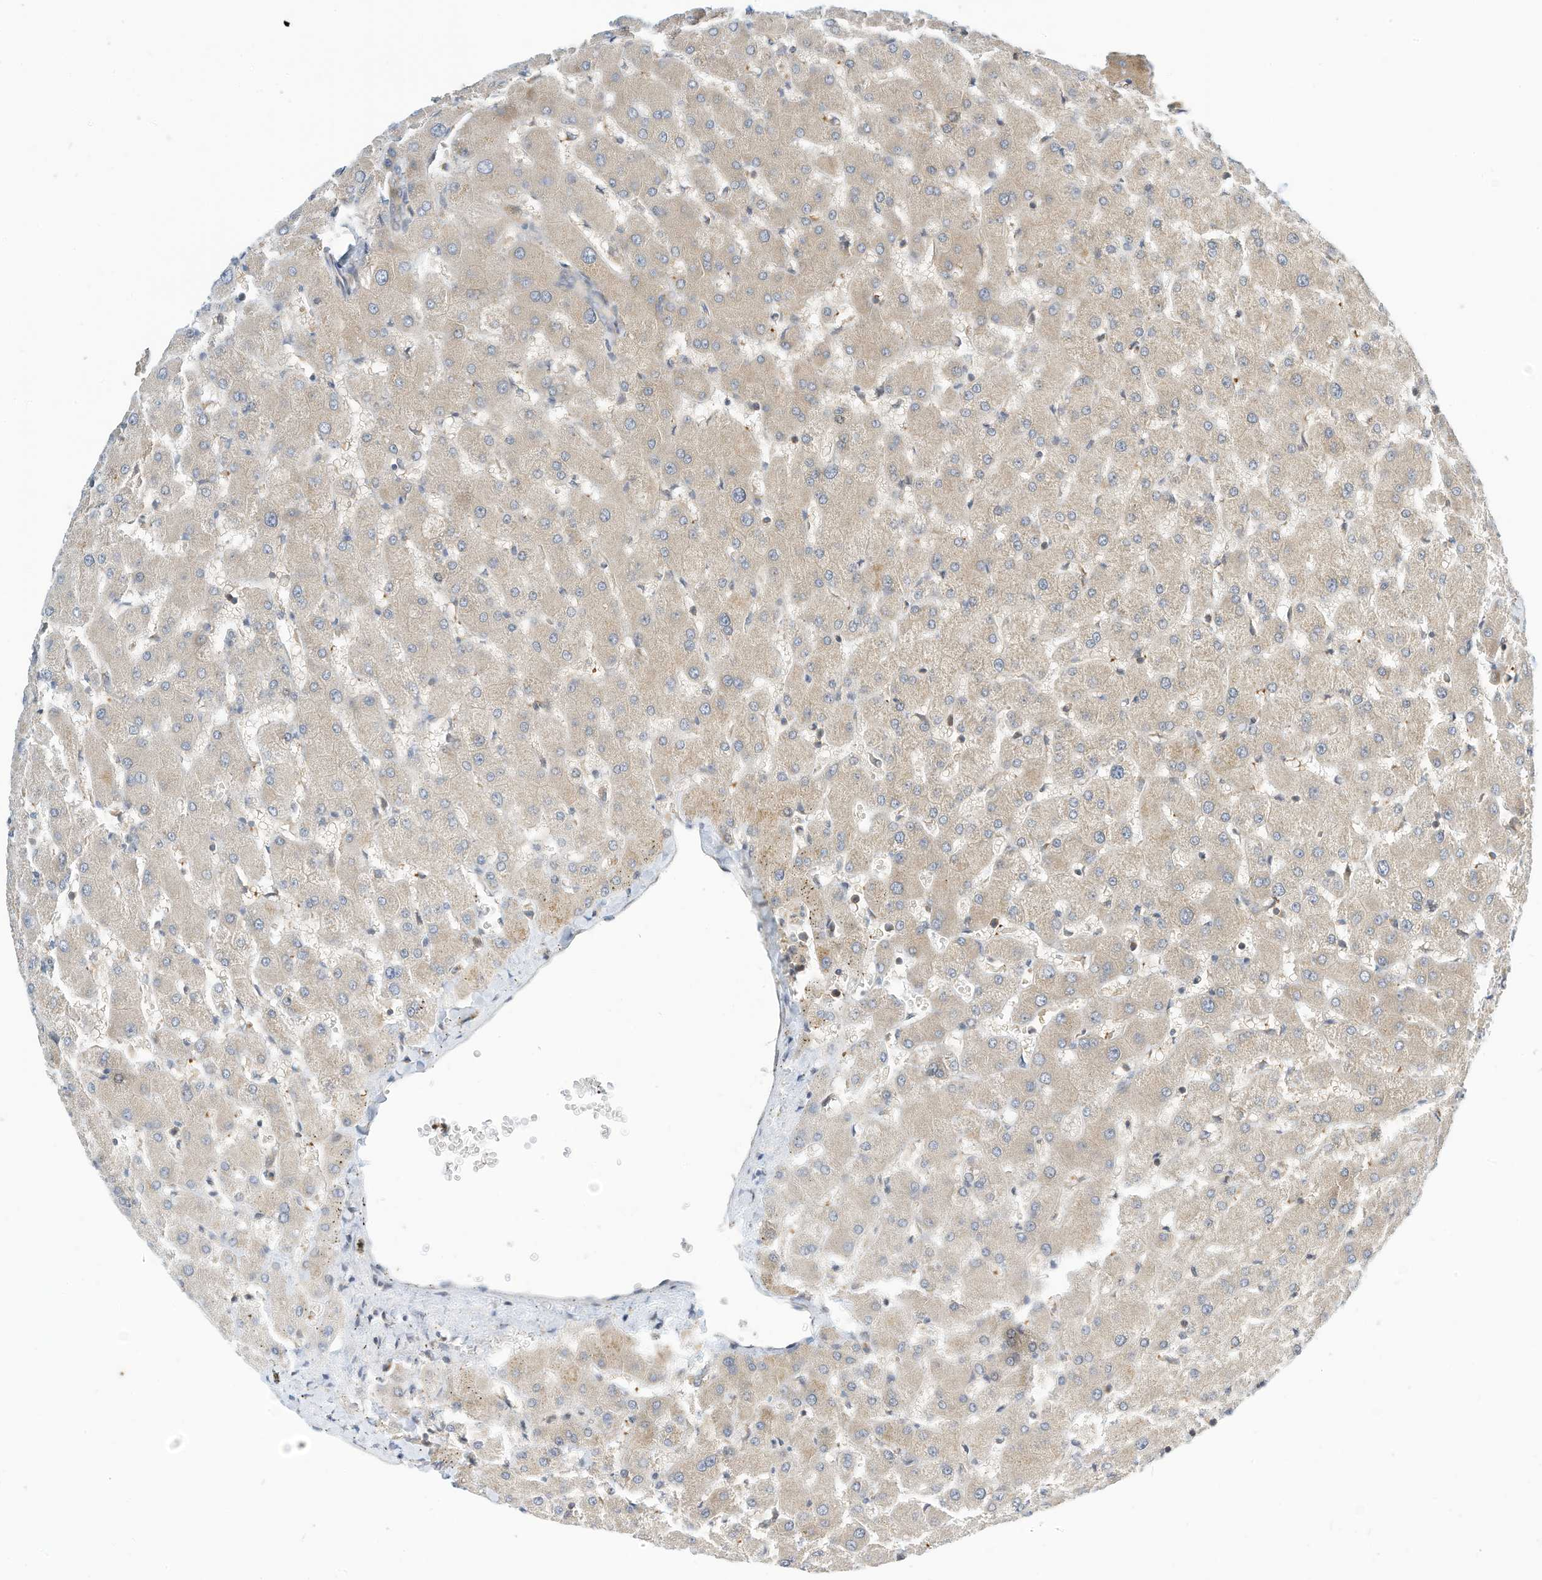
{"staining": {"intensity": "weak", "quantity": "<25%", "location": "cytoplasmic/membranous"}, "tissue": "liver", "cell_type": "Cholangiocytes", "image_type": "normal", "snomed": [{"axis": "morphology", "description": "Normal tissue, NOS"}, {"axis": "topography", "description": "Liver"}], "caption": "High magnification brightfield microscopy of unremarkable liver stained with DAB (3,3'-diaminobenzidine) (brown) and counterstained with hematoxylin (blue): cholangiocytes show no significant positivity. Nuclei are stained in blue.", "gene": "OFD1", "patient": {"sex": "female", "age": 63}}